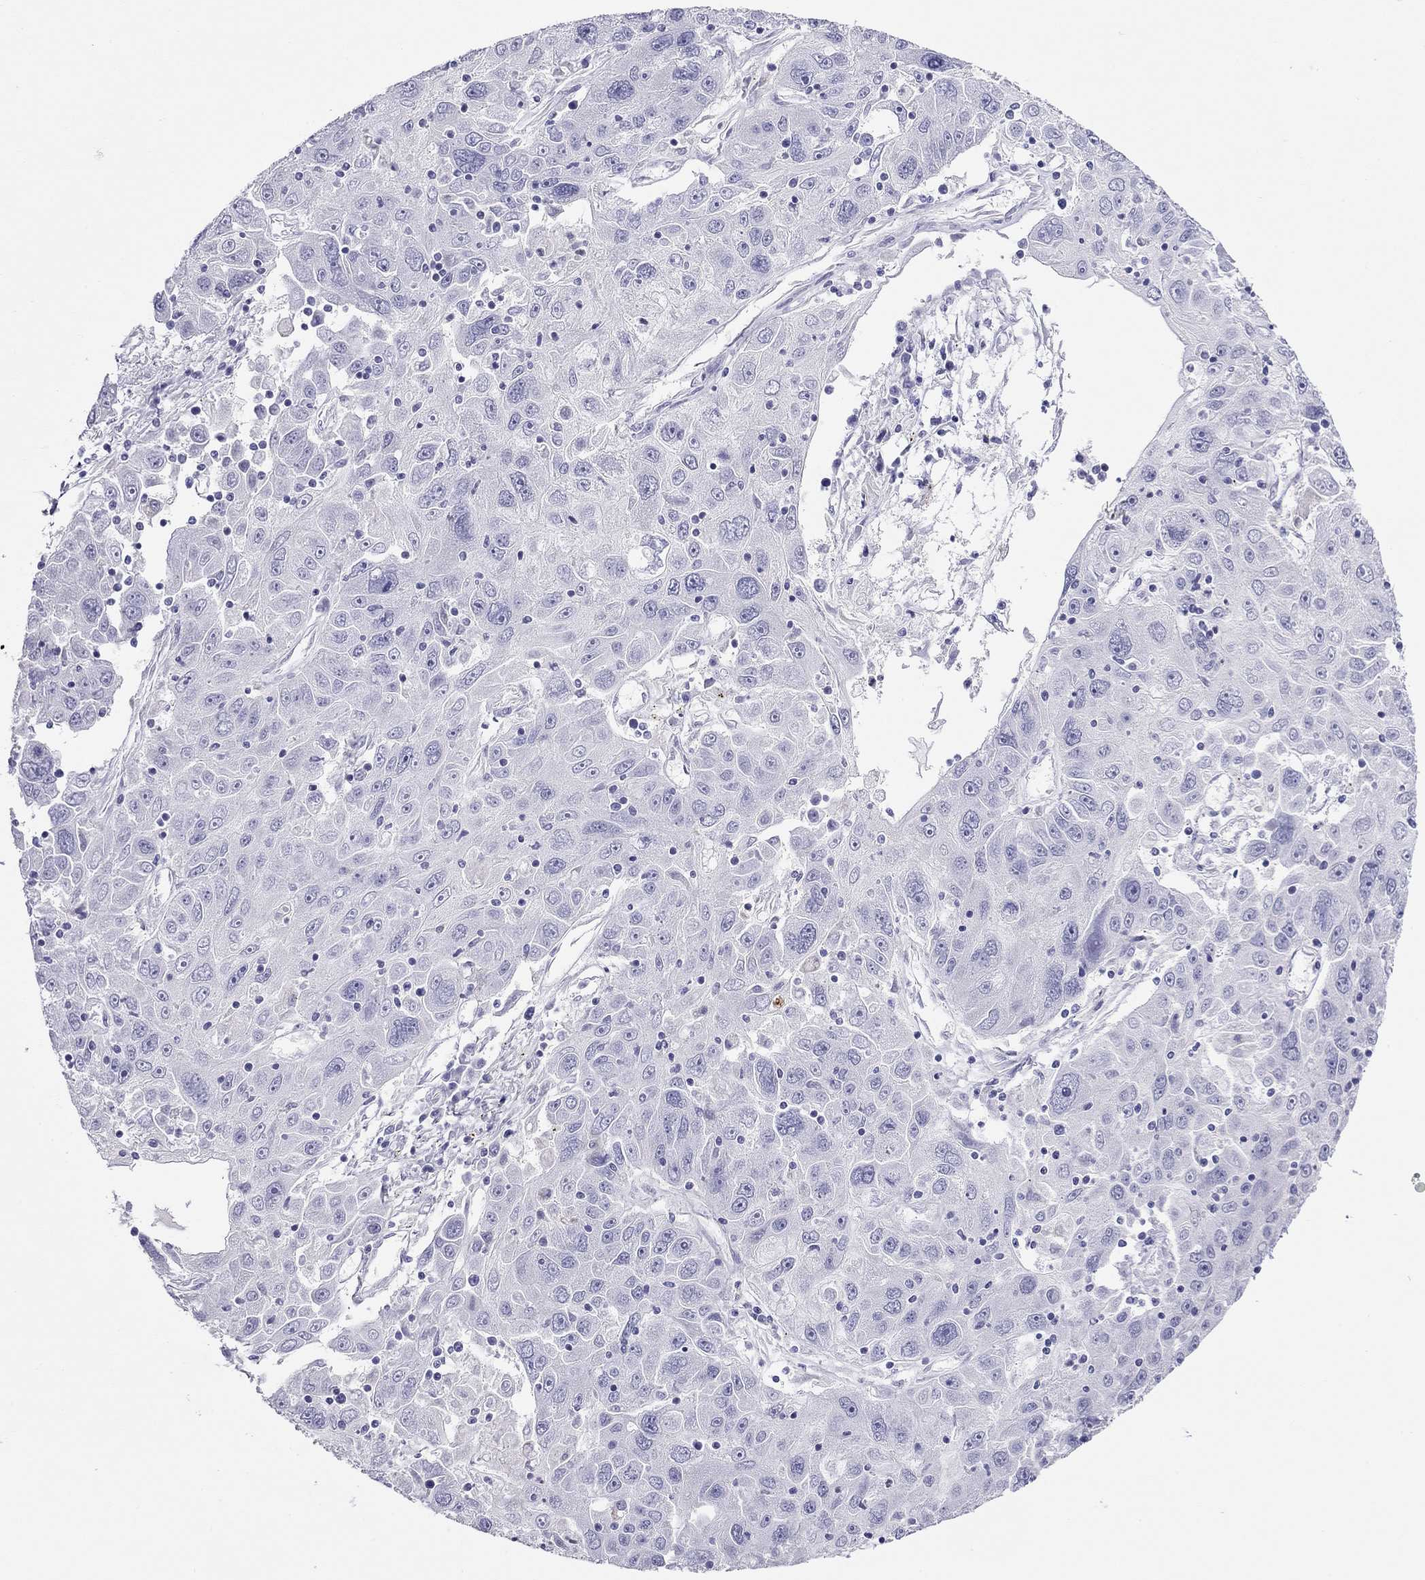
{"staining": {"intensity": "negative", "quantity": "none", "location": "none"}, "tissue": "stomach cancer", "cell_type": "Tumor cells", "image_type": "cancer", "snomed": [{"axis": "morphology", "description": "Adenocarcinoma, NOS"}, {"axis": "topography", "description": "Stomach"}], "caption": "High magnification brightfield microscopy of stomach cancer (adenocarcinoma) stained with DAB (3,3'-diaminobenzidine) (brown) and counterstained with hematoxylin (blue): tumor cells show no significant staining.", "gene": "SLC46A2", "patient": {"sex": "male", "age": 56}}